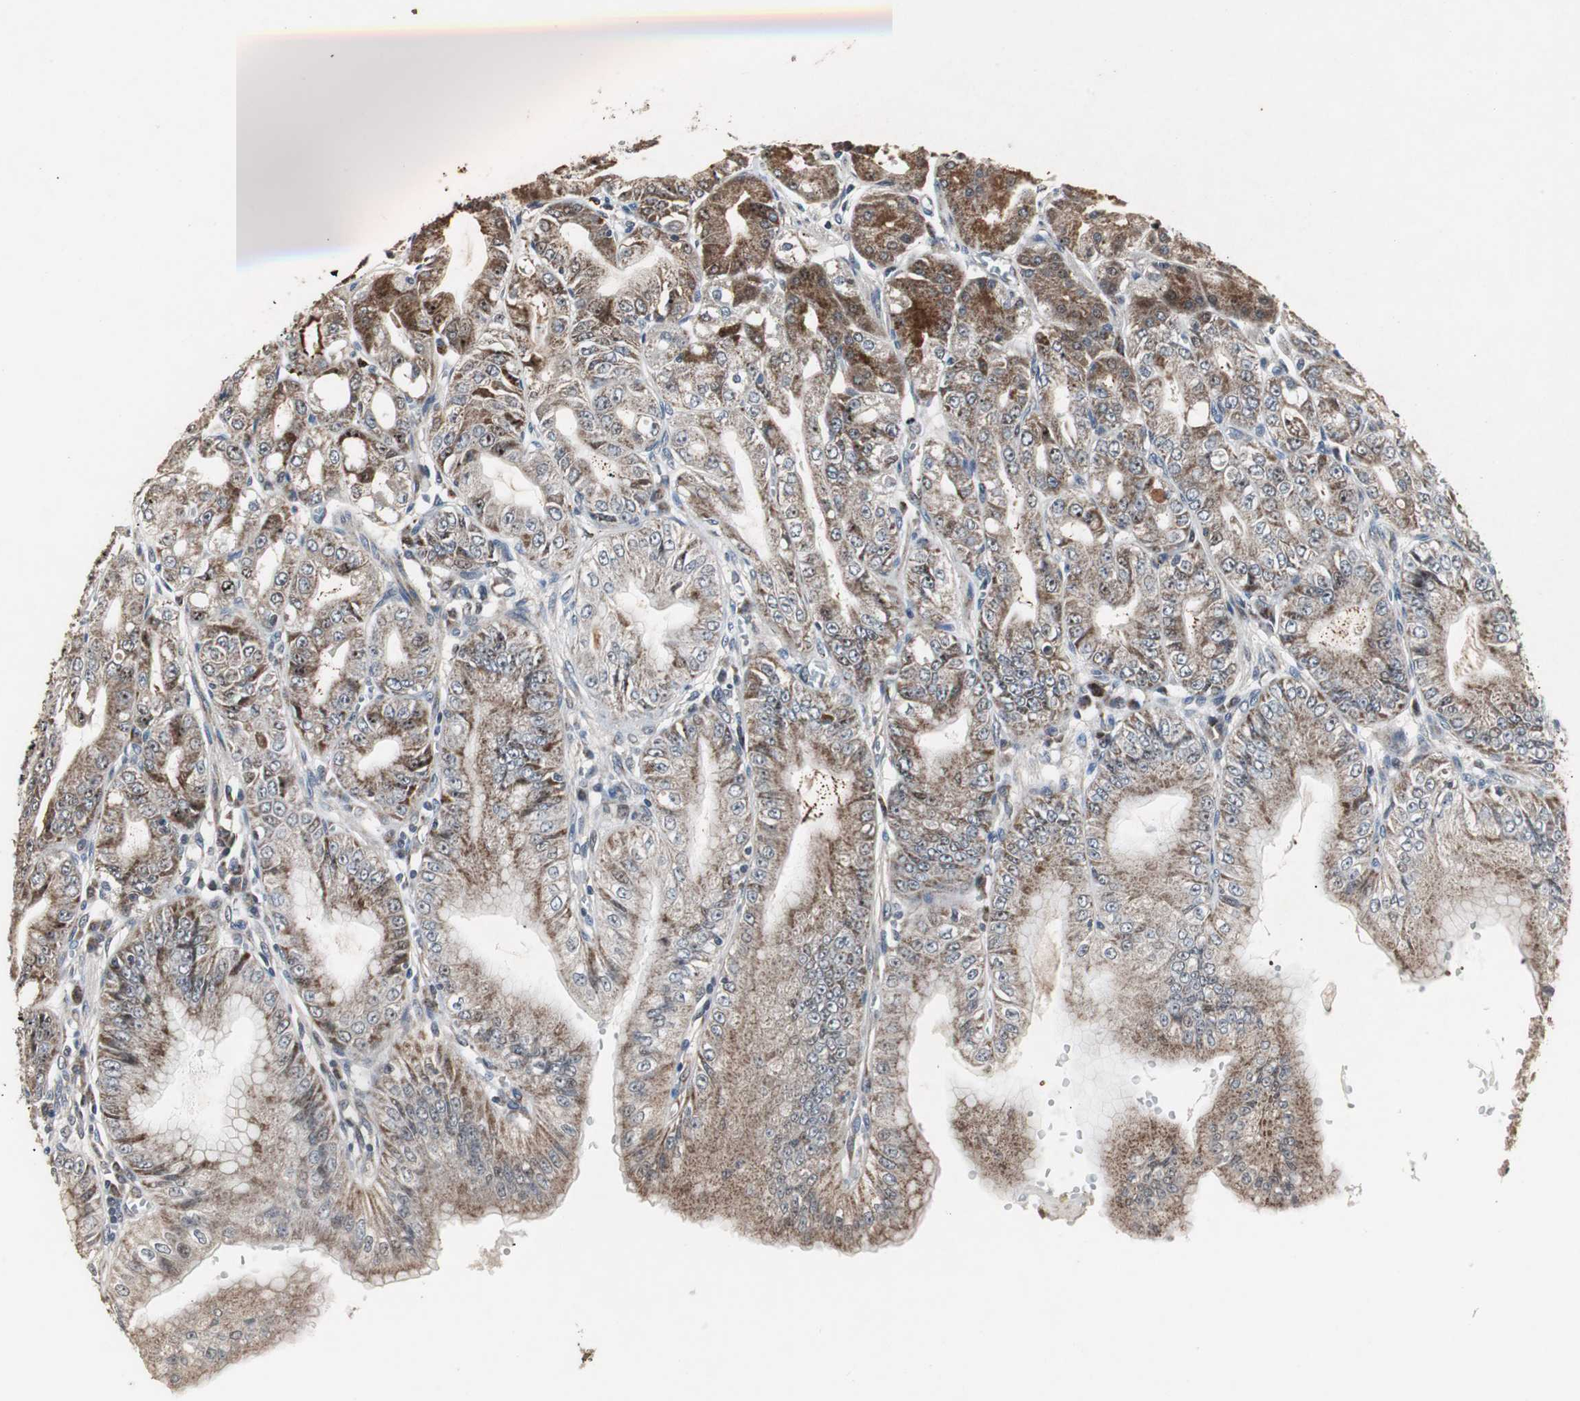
{"staining": {"intensity": "strong", "quantity": "25%-75%", "location": "cytoplasmic/membranous"}, "tissue": "stomach", "cell_type": "Glandular cells", "image_type": "normal", "snomed": [{"axis": "morphology", "description": "Normal tissue, NOS"}, {"axis": "topography", "description": "Stomach, lower"}], "caption": "The immunohistochemical stain shows strong cytoplasmic/membranous positivity in glandular cells of normal stomach. (DAB (3,3'-diaminobenzidine) IHC with brightfield microscopy, high magnification).", "gene": "MRPL40", "patient": {"sex": "male", "age": 71}}